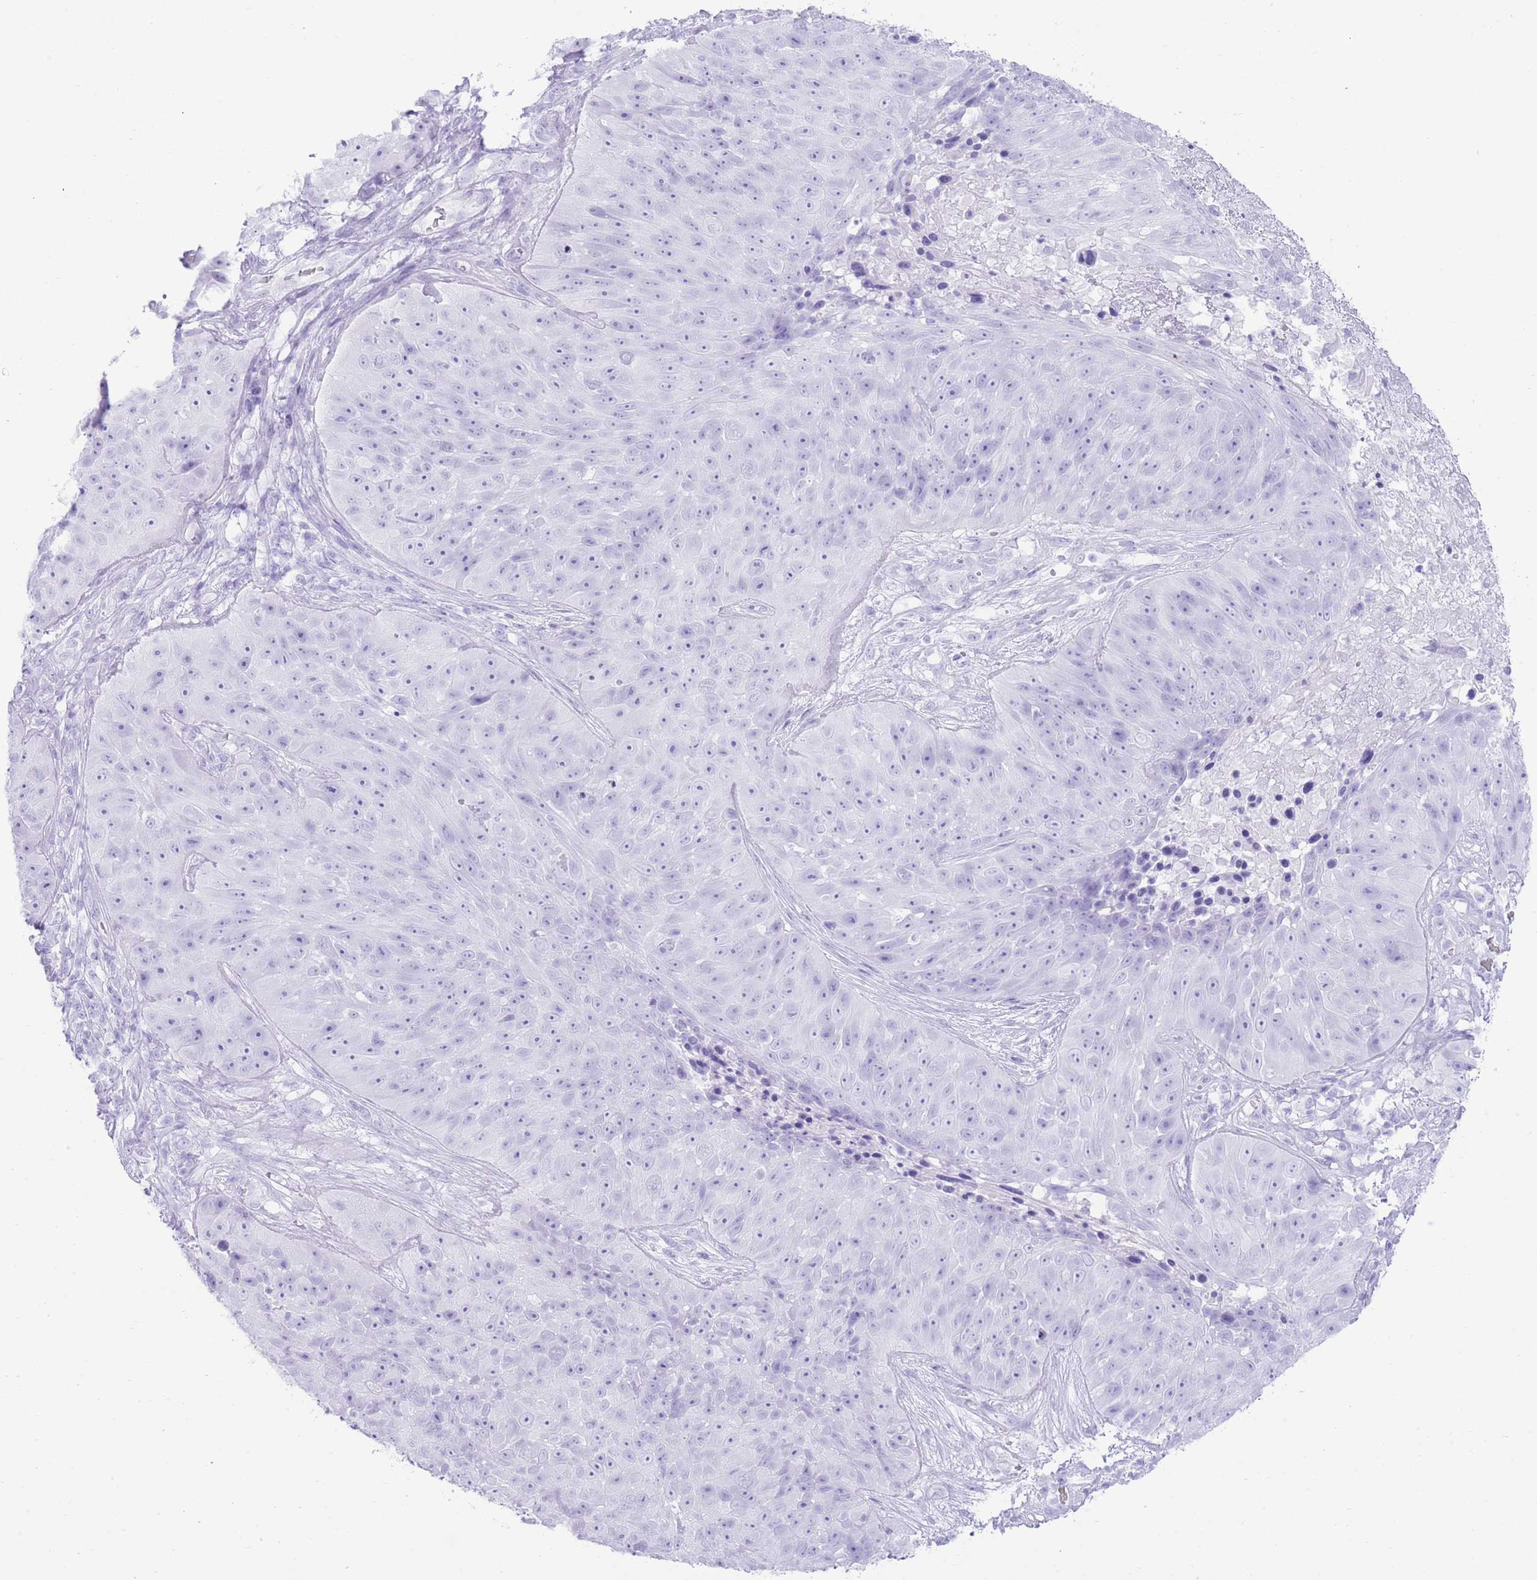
{"staining": {"intensity": "negative", "quantity": "none", "location": "none"}, "tissue": "skin cancer", "cell_type": "Tumor cells", "image_type": "cancer", "snomed": [{"axis": "morphology", "description": "Squamous cell carcinoma, NOS"}, {"axis": "topography", "description": "Skin"}], "caption": "An image of squamous cell carcinoma (skin) stained for a protein shows no brown staining in tumor cells.", "gene": "ELOA2", "patient": {"sex": "female", "age": 87}}